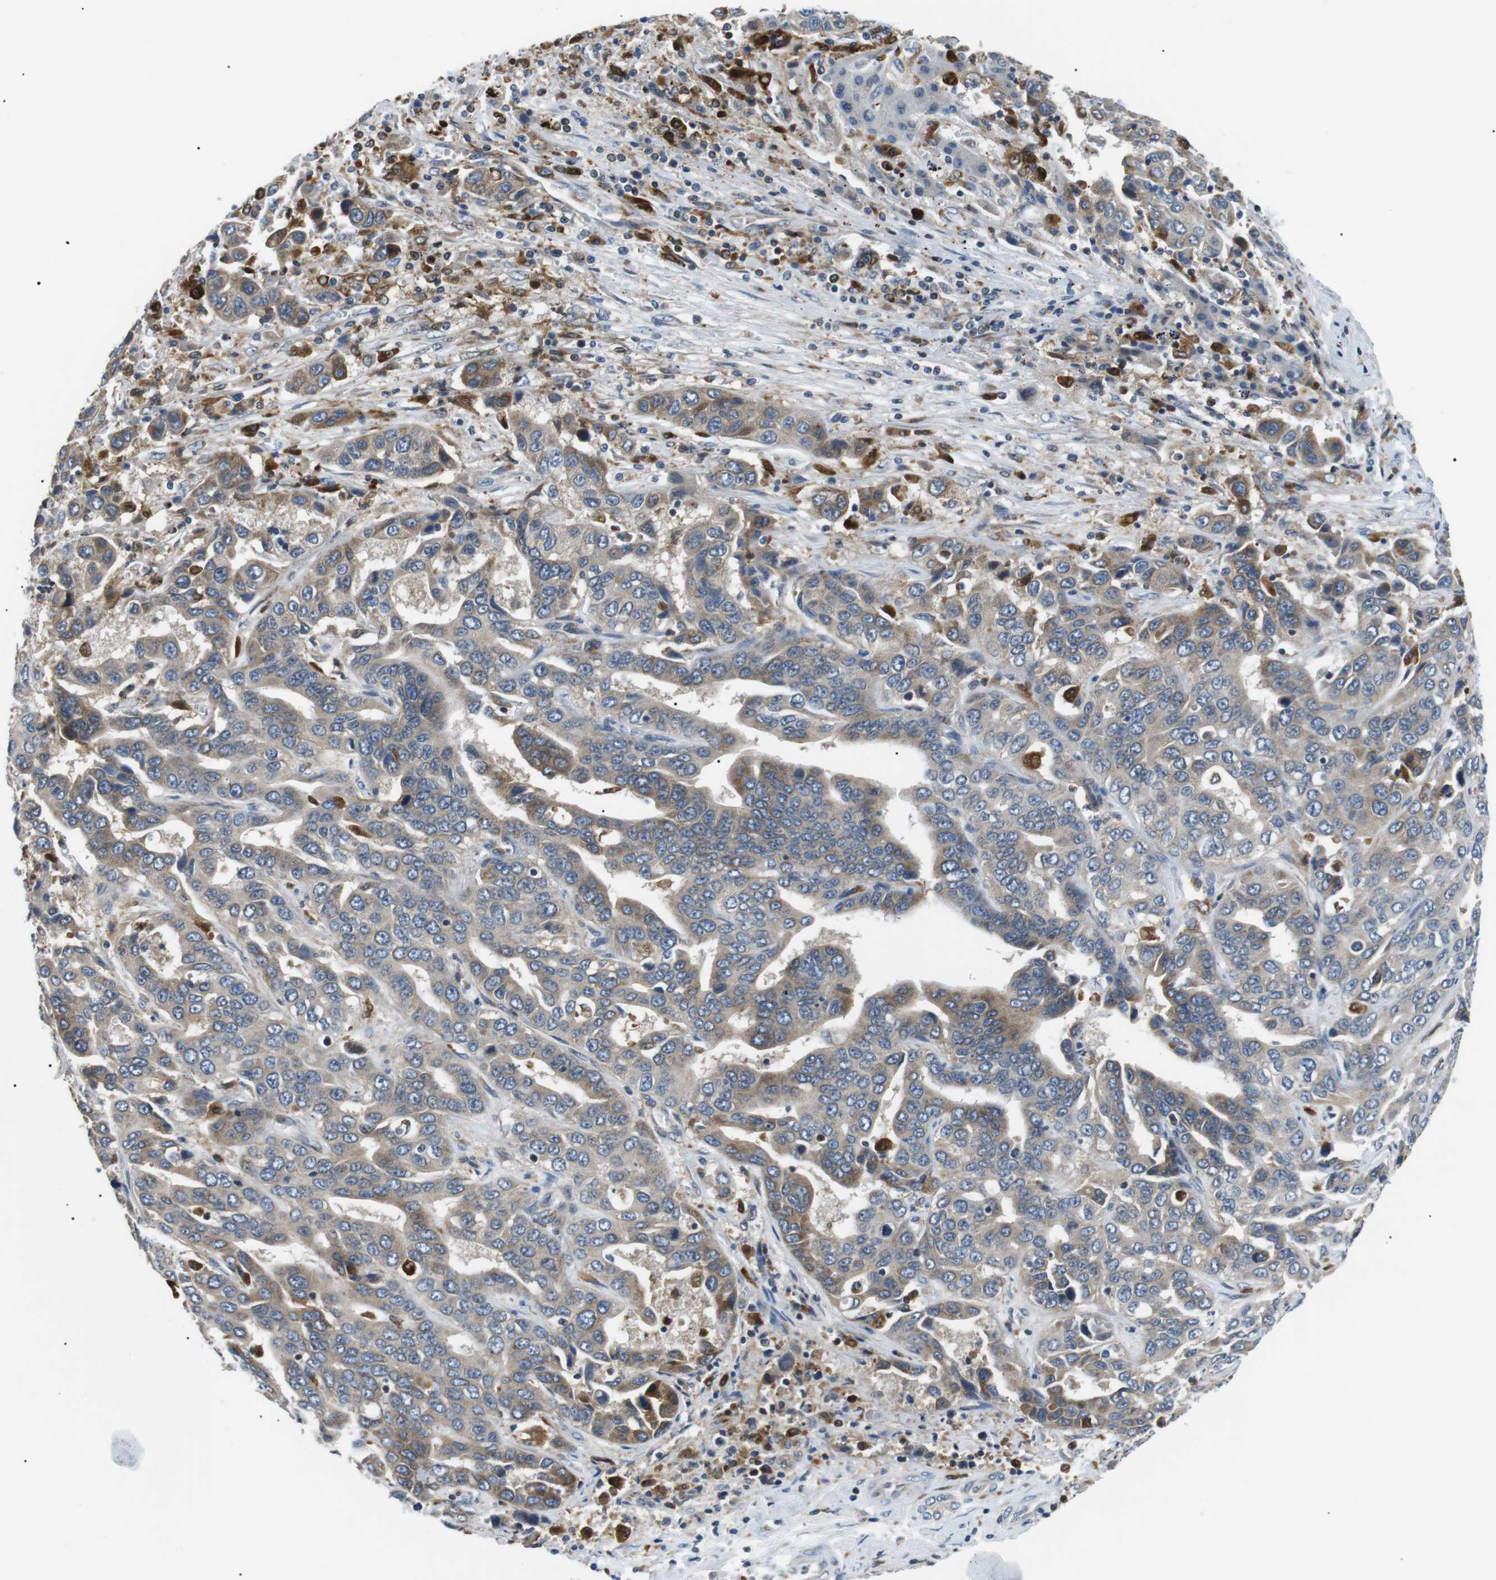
{"staining": {"intensity": "weak", "quantity": "25%-75%", "location": "cytoplasmic/membranous"}, "tissue": "liver cancer", "cell_type": "Tumor cells", "image_type": "cancer", "snomed": [{"axis": "morphology", "description": "Cholangiocarcinoma"}, {"axis": "topography", "description": "Liver"}], "caption": "The photomicrograph exhibits staining of liver cancer (cholangiocarcinoma), revealing weak cytoplasmic/membranous protein expression (brown color) within tumor cells.", "gene": "RAB9A", "patient": {"sex": "female", "age": 52}}